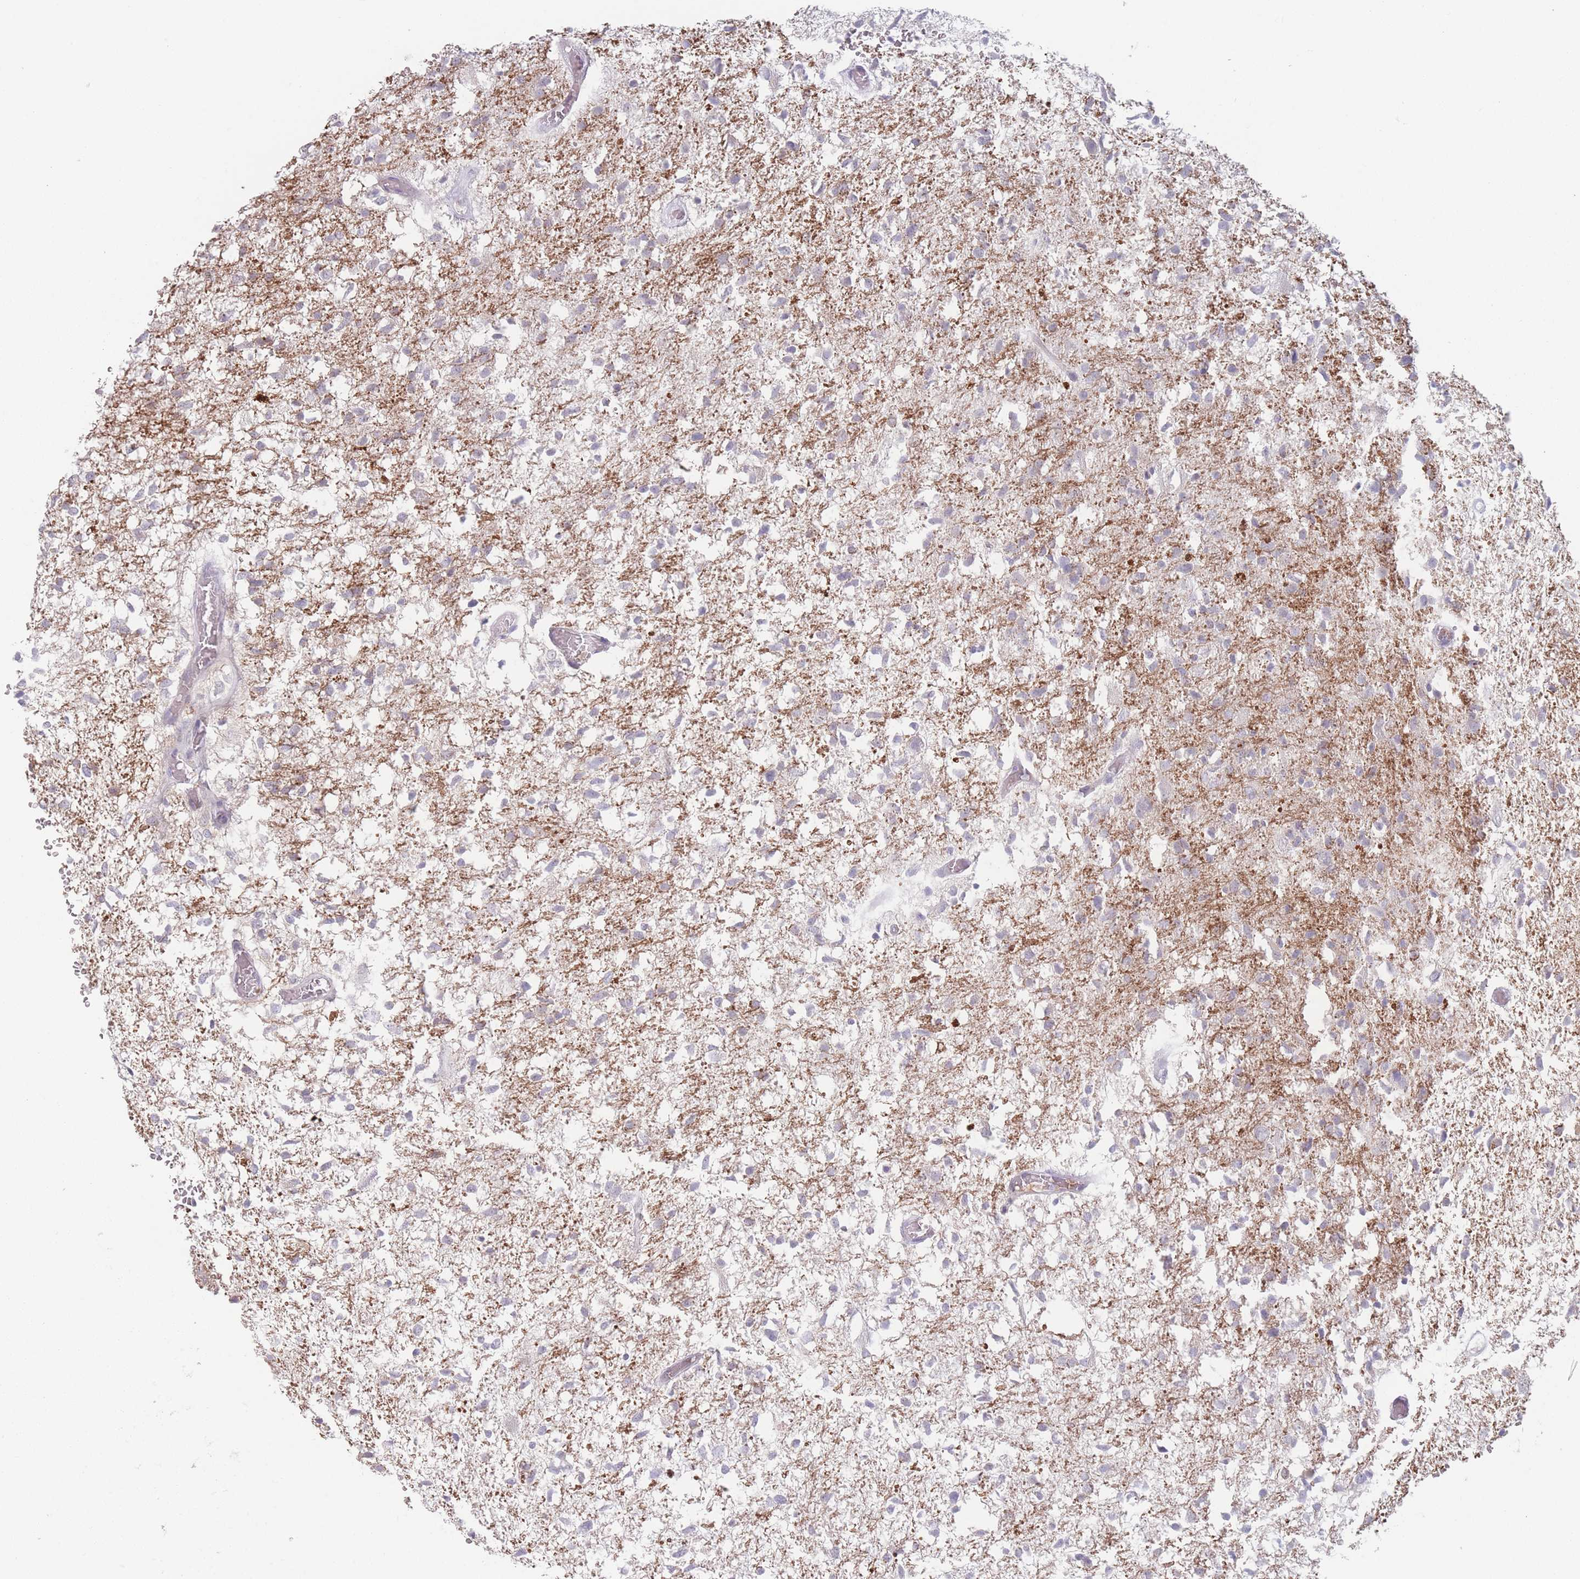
{"staining": {"intensity": "negative", "quantity": "none", "location": "none"}, "tissue": "glioma", "cell_type": "Tumor cells", "image_type": "cancer", "snomed": [{"axis": "morphology", "description": "Glioma, malignant, High grade"}, {"axis": "topography", "description": "Brain"}], "caption": "The image displays no significant expression in tumor cells of glioma.", "gene": "PPM1A", "patient": {"sex": "female", "age": 74}}